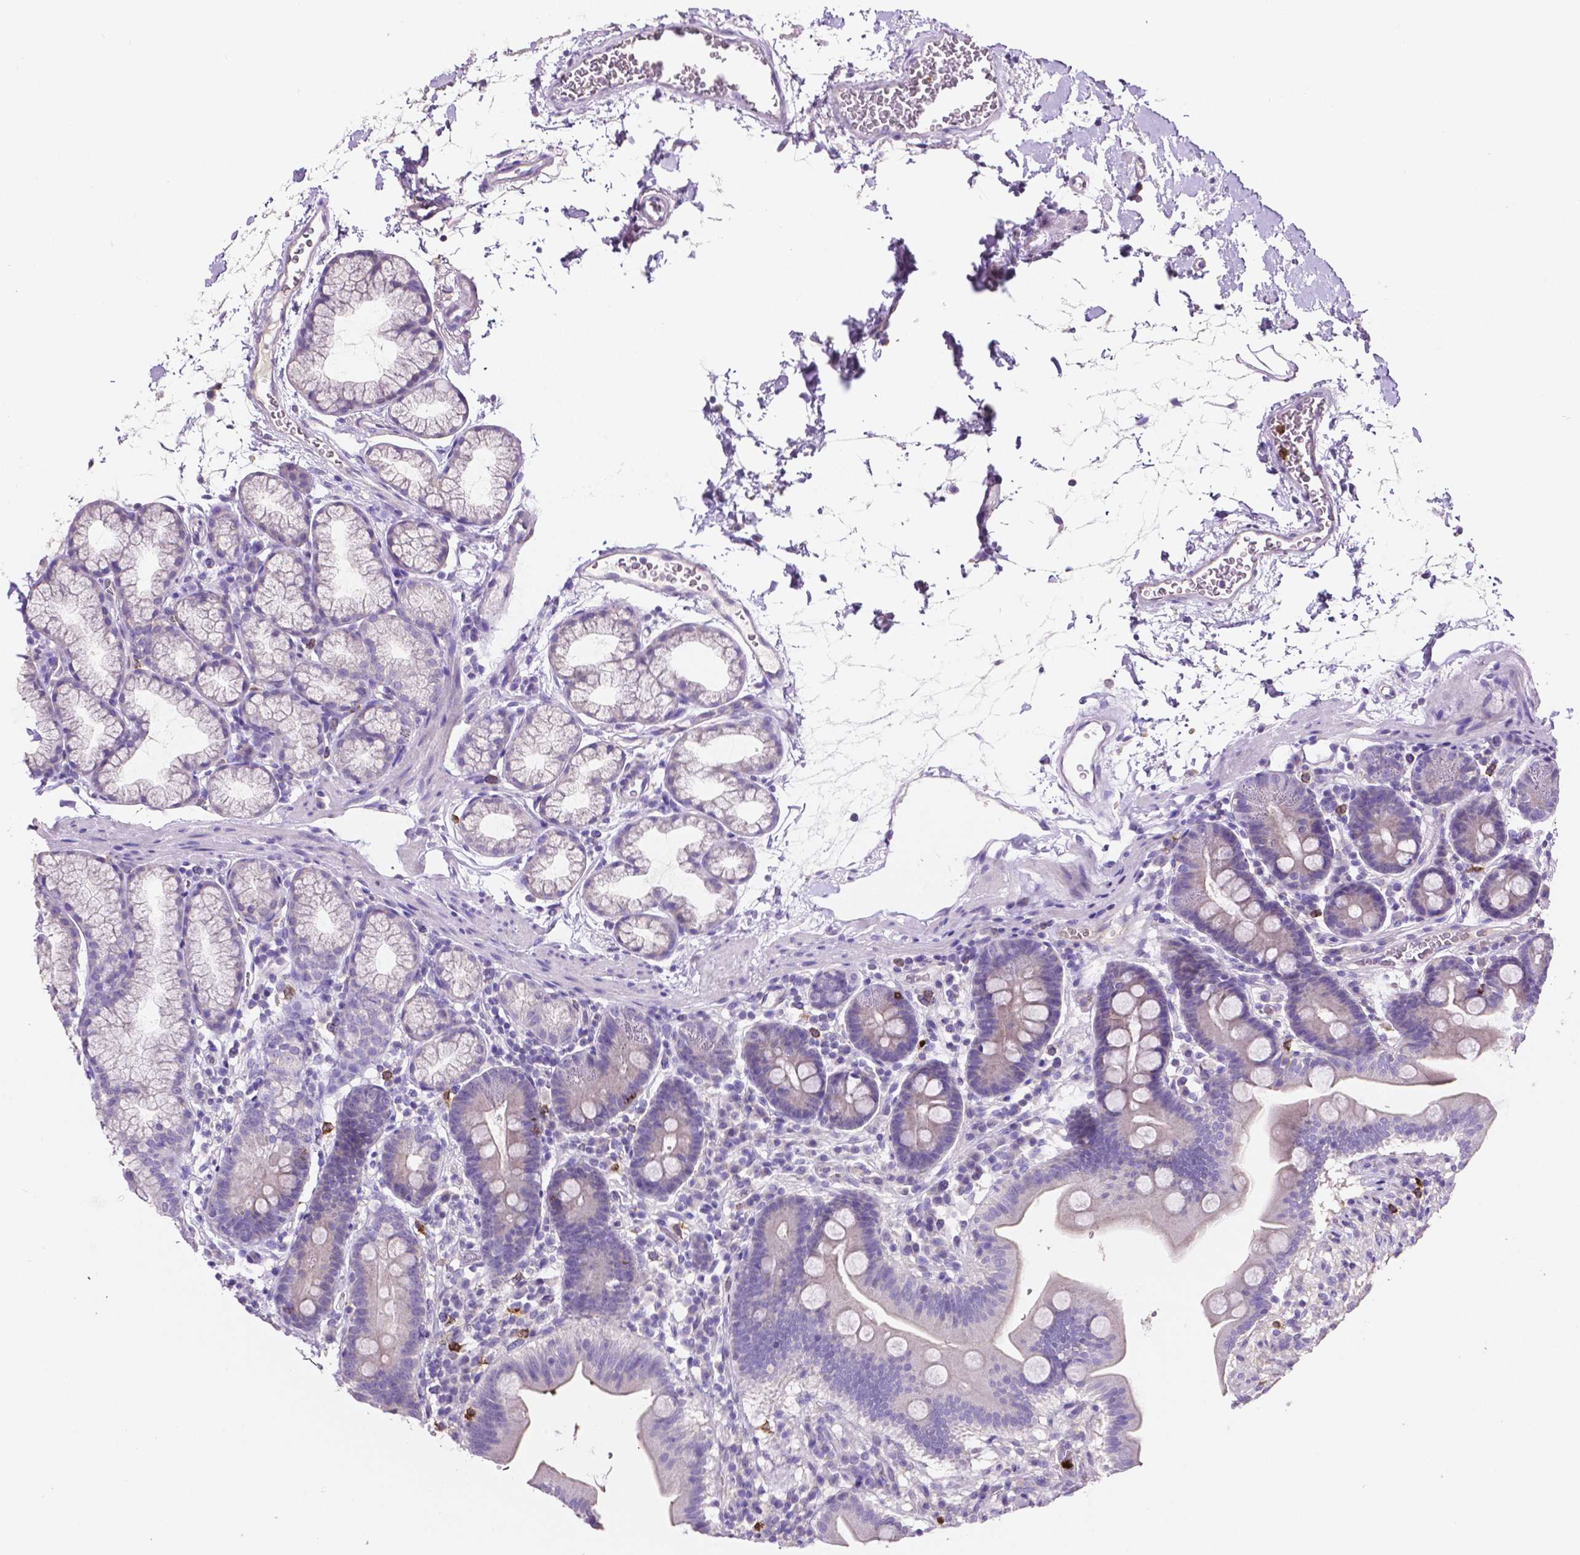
{"staining": {"intensity": "negative", "quantity": "none", "location": "none"}, "tissue": "duodenum", "cell_type": "Glandular cells", "image_type": "normal", "snomed": [{"axis": "morphology", "description": "Normal tissue, NOS"}, {"axis": "topography", "description": "Pancreas"}, {"axis": "topography", "description": "Duodenum"}], "caption": "Immunohistochemistry photomicrograph of benign duodenum: duodenum stained with DAB (3,3'-diaminobenzidine) demonstrates no significant protein staining in glandular cells. (Brightfield microscopy of DAB immunohistochemistry (IHC) at high magnification).", "gene": "MMP9", "patient": {"sex": "male", "age": 59}}